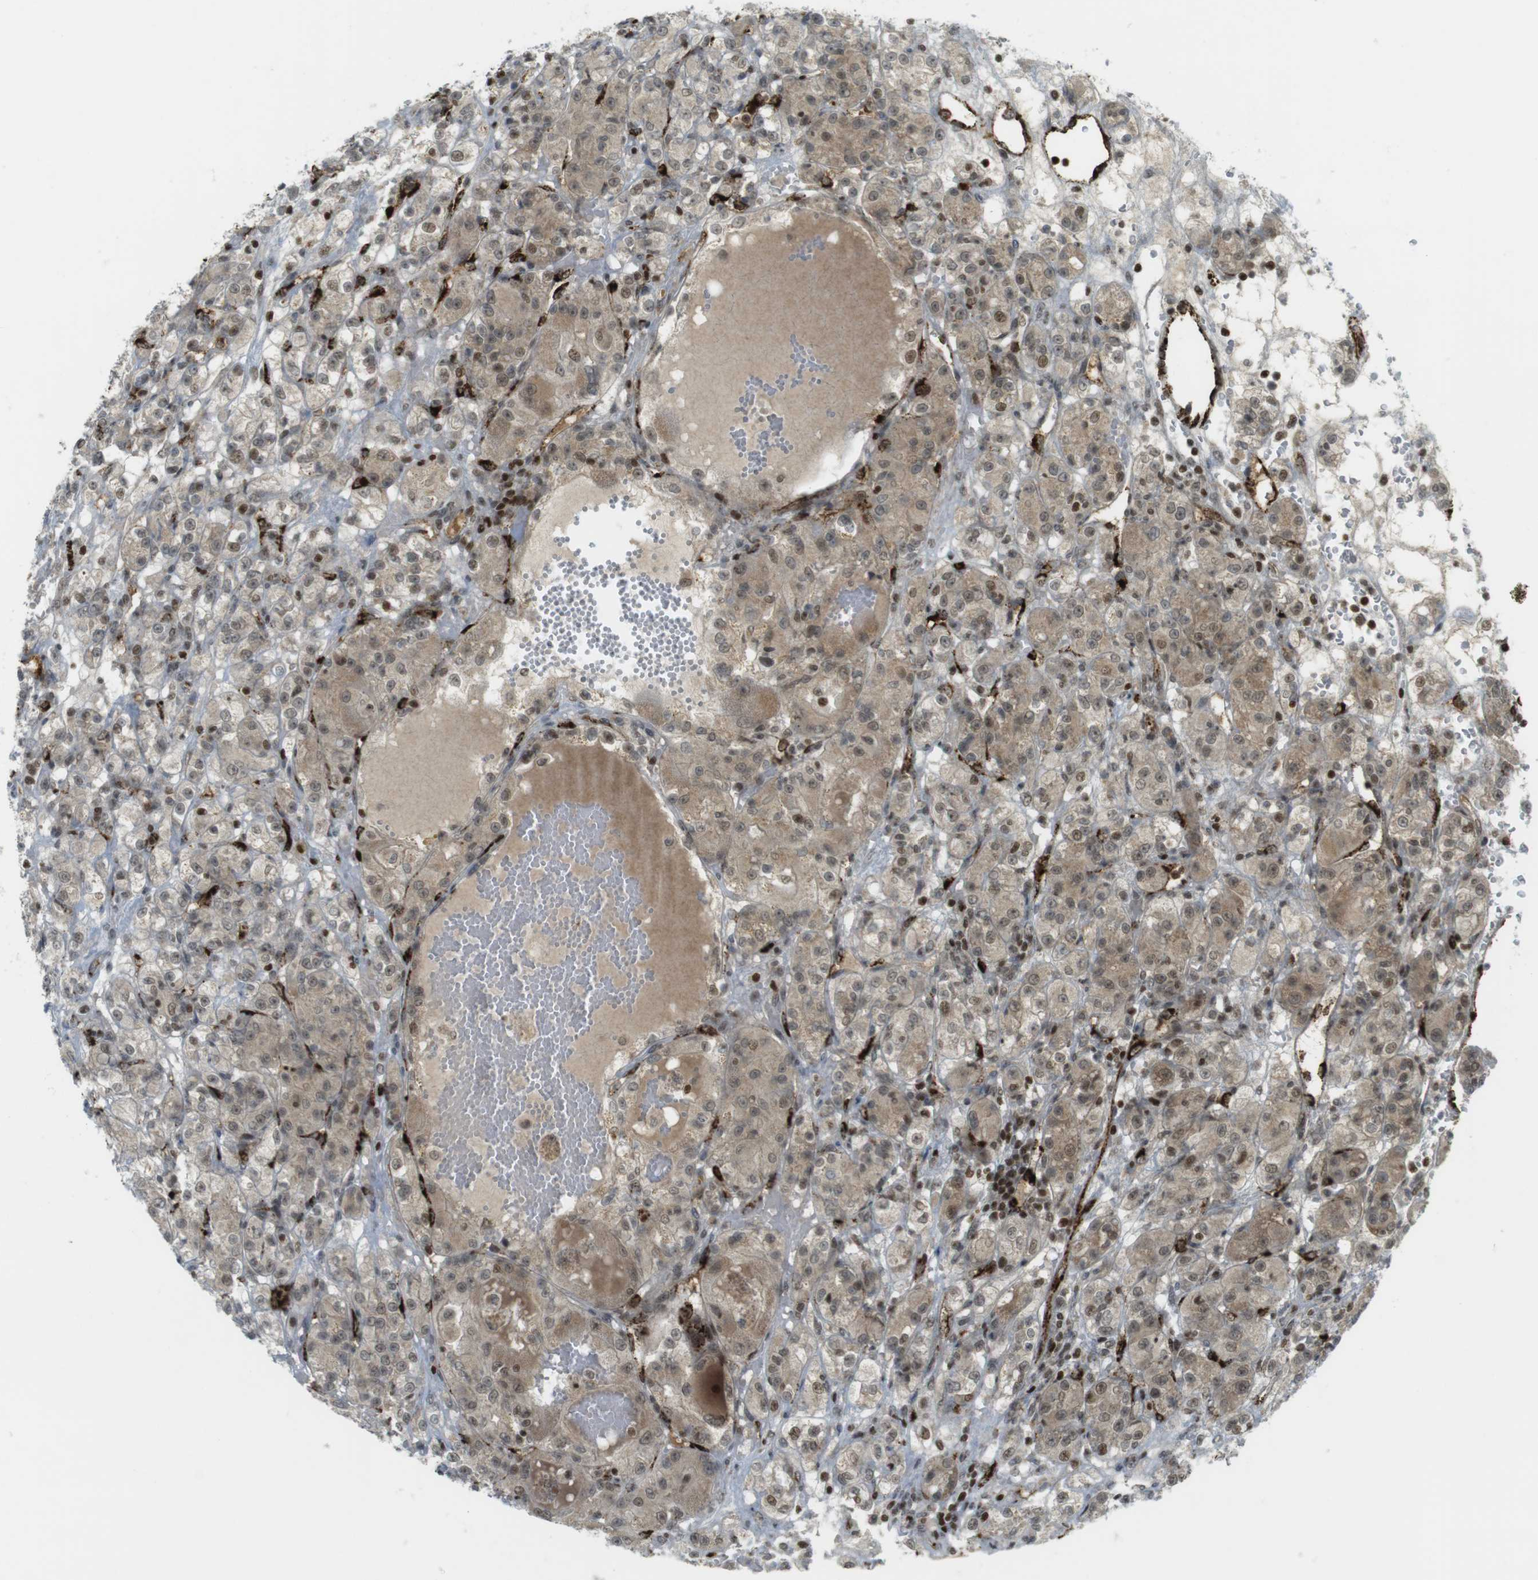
{"staining": {"intensity": "moderate", "quantity": ">75%", "location": "cytoplasmic/membranous,nuclear"}, "tissue": "renal cancer", "cell_type": "Tumor cells", "image_type": "cancer", "snomed": [{"axis": "morphology", "description": "Normal tissue, NOS"}, {"axis": "morphology", "description": "Adenocarcinoma, NOS"}, {"axis": "topography", "description": "Kidney"}], "caption": "Protein staining by IHC demonstrates moderate cytoplasmic/membranous and nuclear staining in approximately >75% of tumor cells in renal adenocarcinoma. The protein of interest is stained brown, and the nuclei are stained in blue (DAB (3,3'-diaminobenzidine) IHC with brightfield microscopy, high magnification).", "gene": "PPP1R13B", "patient": {"sex": "male", "age": 61}}